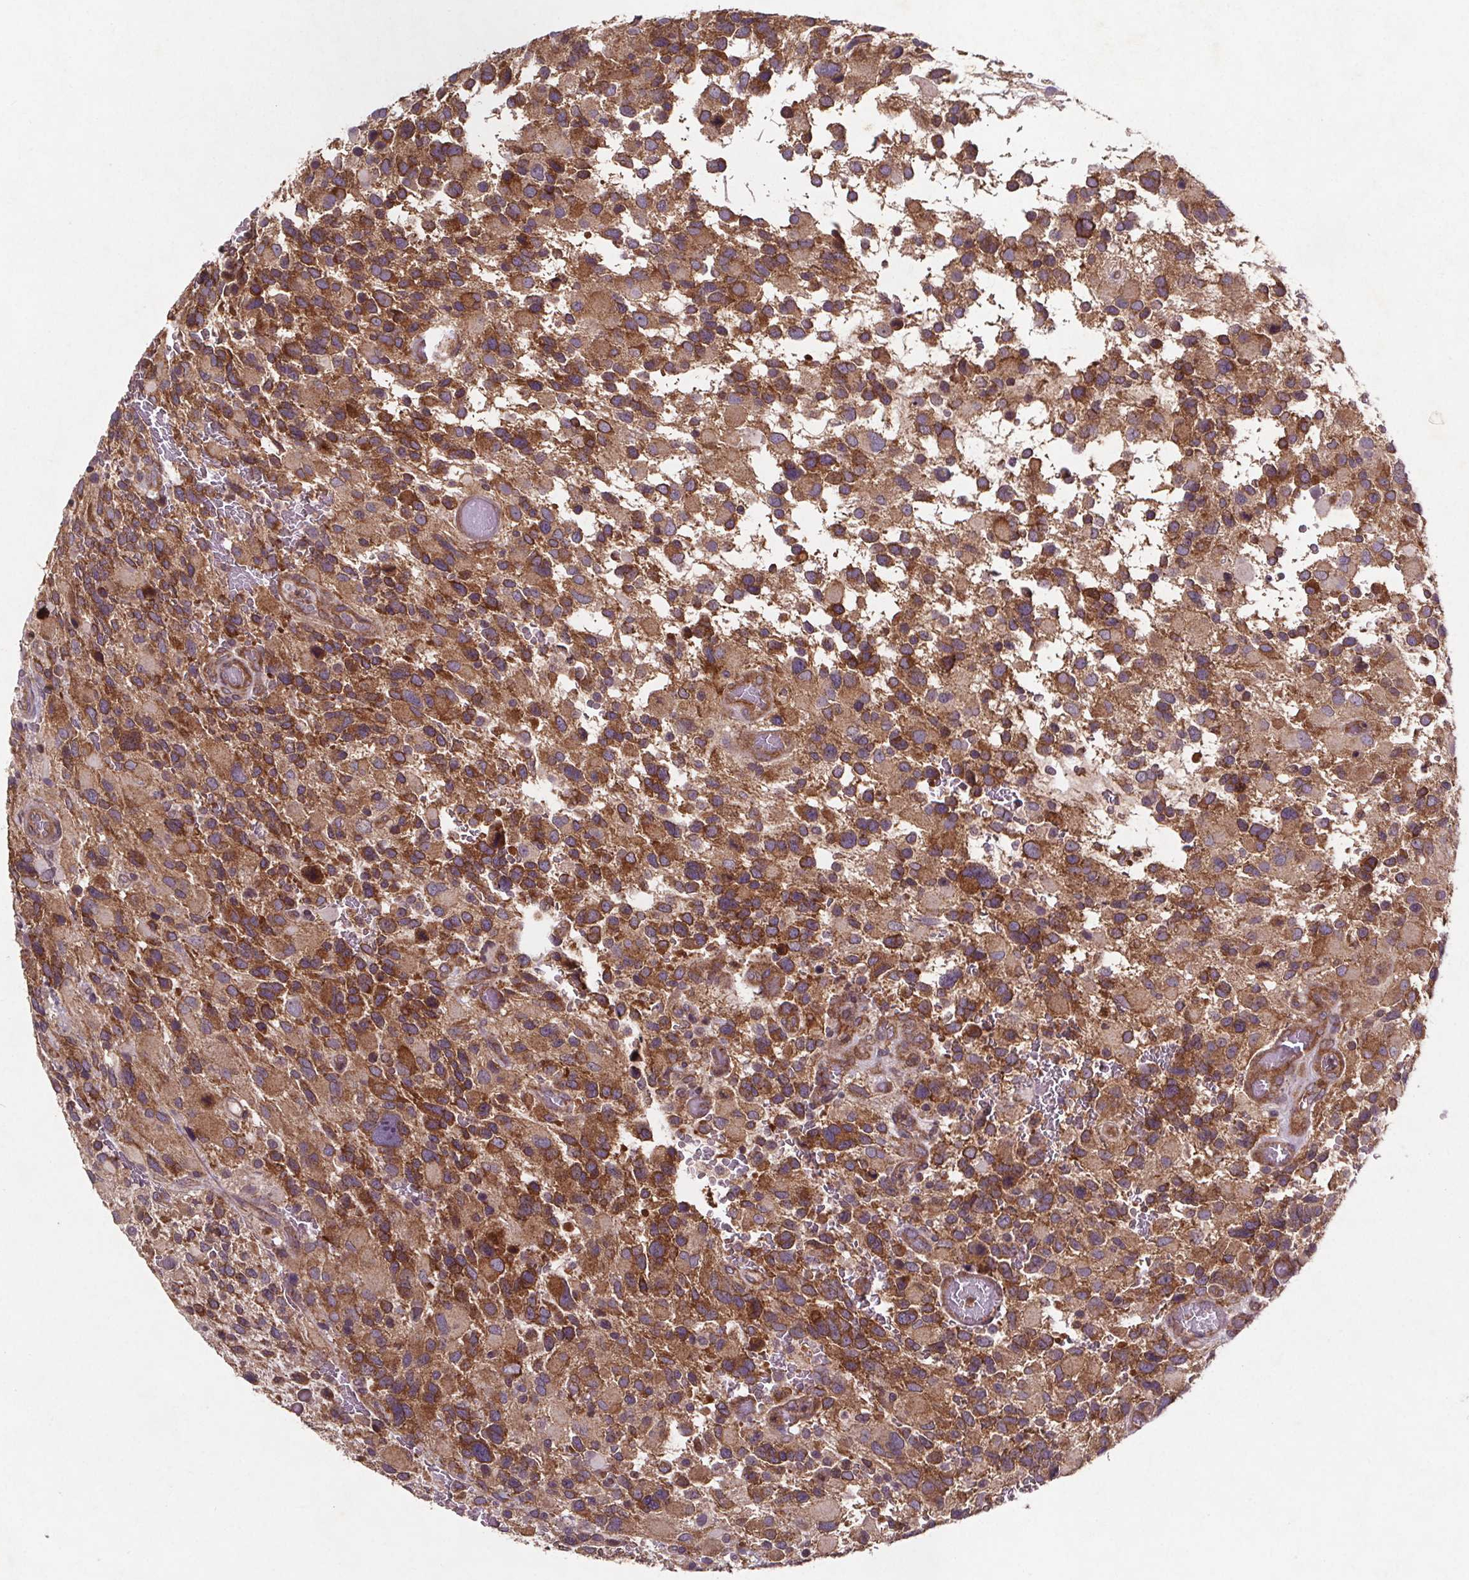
{"staining": {"intensity": "moderate", "quantity": ">75%", "location": "cytoplasmic/membranous"}, "tissue": "glioma", "cell_type": "Tumor cells", "image_type": "cancer", "snomed": [{"axis": "morphology", "description": "Glioma, malignant, Low grade"}, {"axis": "topography", "description": "Brain"}], "caption": "There is medium levels of moderate cytoplasmic/membranous staining in tumor cells of malignant glioma (low-grade), as demonstrated by immunohistochemical staining (brown color).", "gene": "STRN3", "patient": {"sex": "female", "age": 32}}